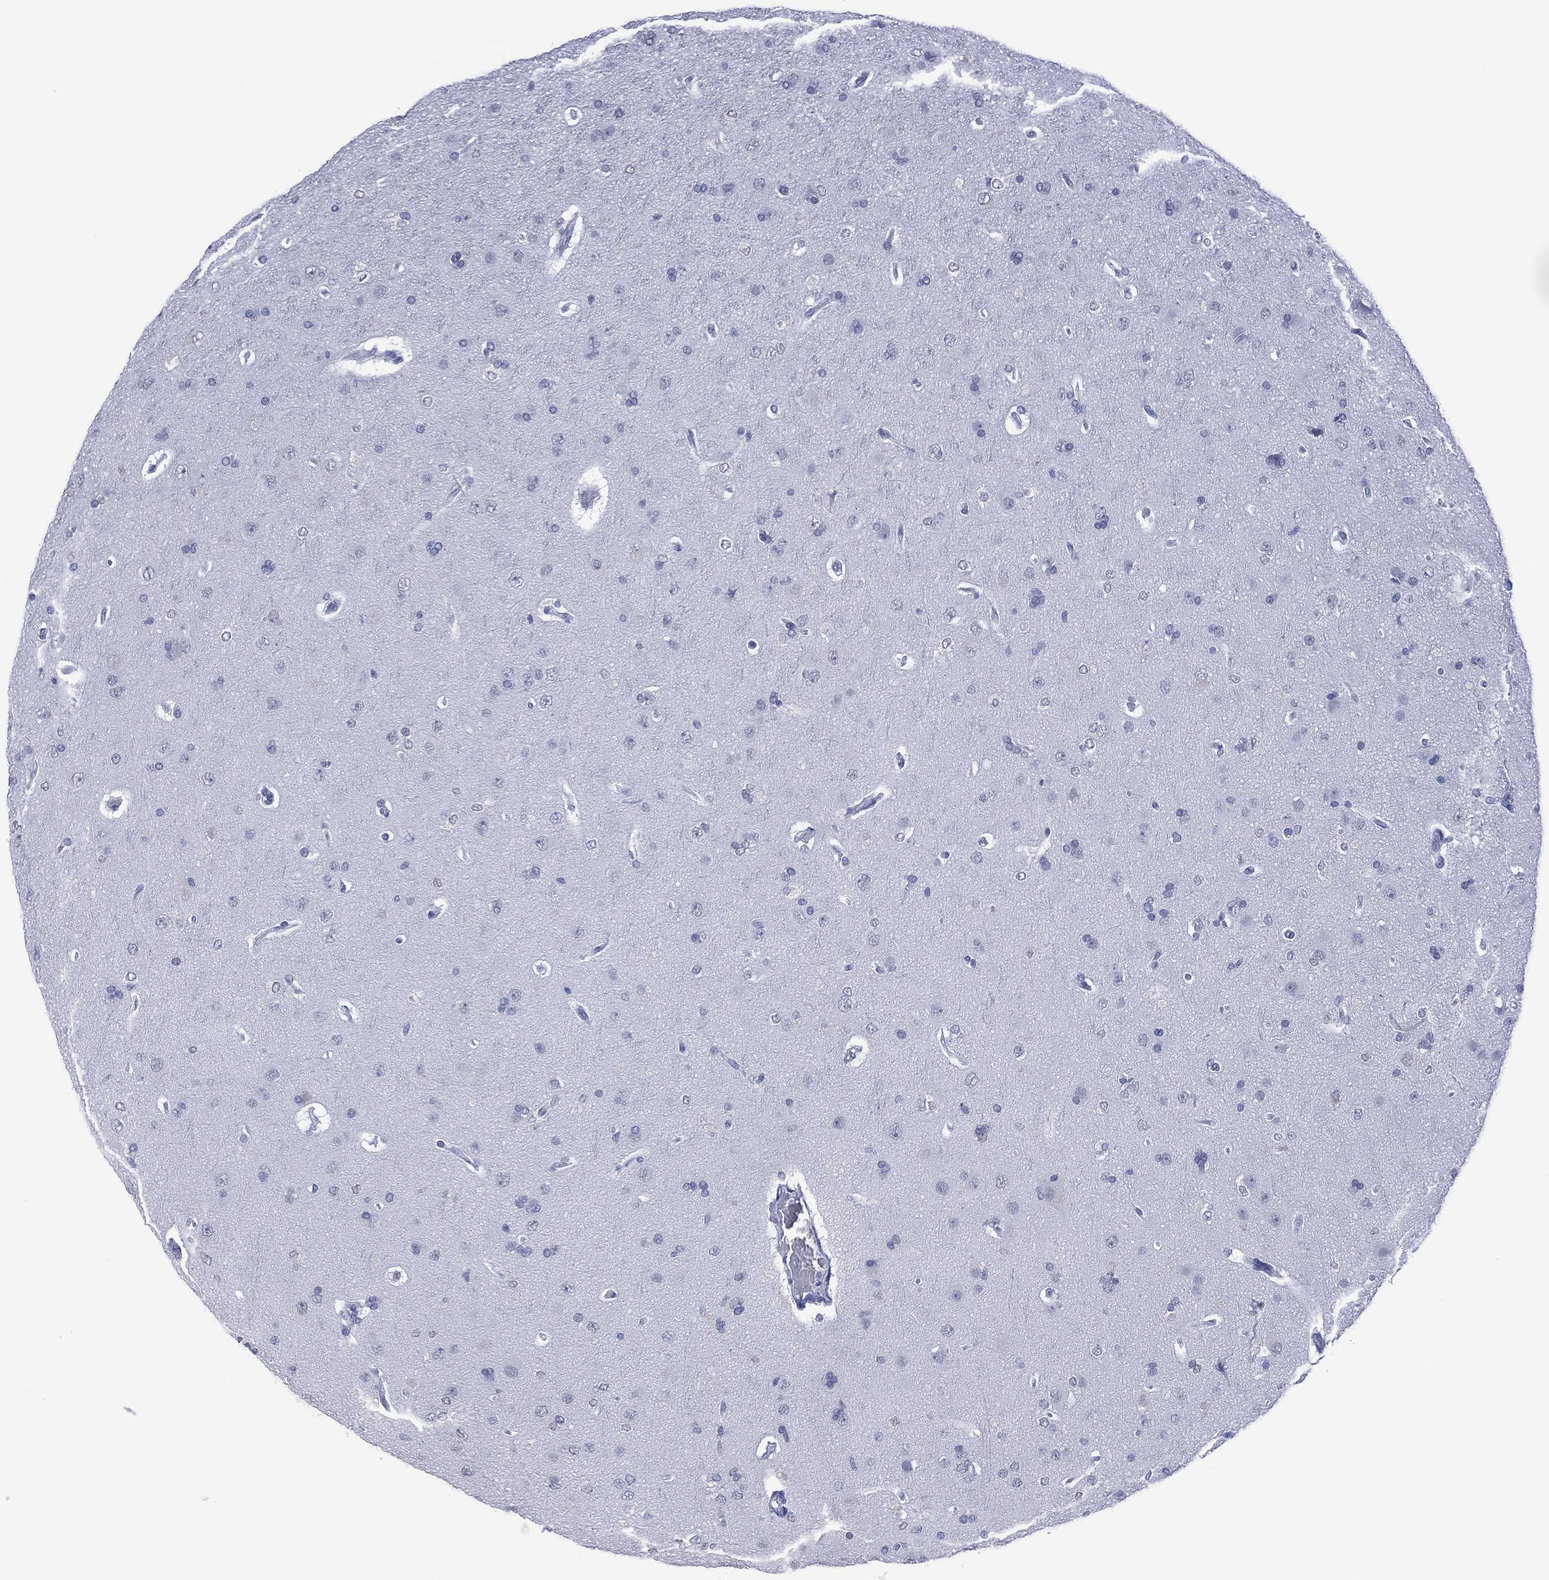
{"staining": {"intensity": "negative", "quantity": "none", "location": "none"}, "tissue": "glioma", "cell_type": "Tumor cells", "image_type": "cancer", "snomed": [{"axis": "morphology", "description": "Glioma, malignant, NOS"}, {"axis": "topography", "description": "Cerebral cortex"}], "caption": "A photomicrograph of human malignant glioma is negative for staining in tumor cells. (Brightfield microscopy of DAB immunohistochemistry at high magnification).", "gene": "UTF1", "patient": {"sex": "male", "age": 58}}